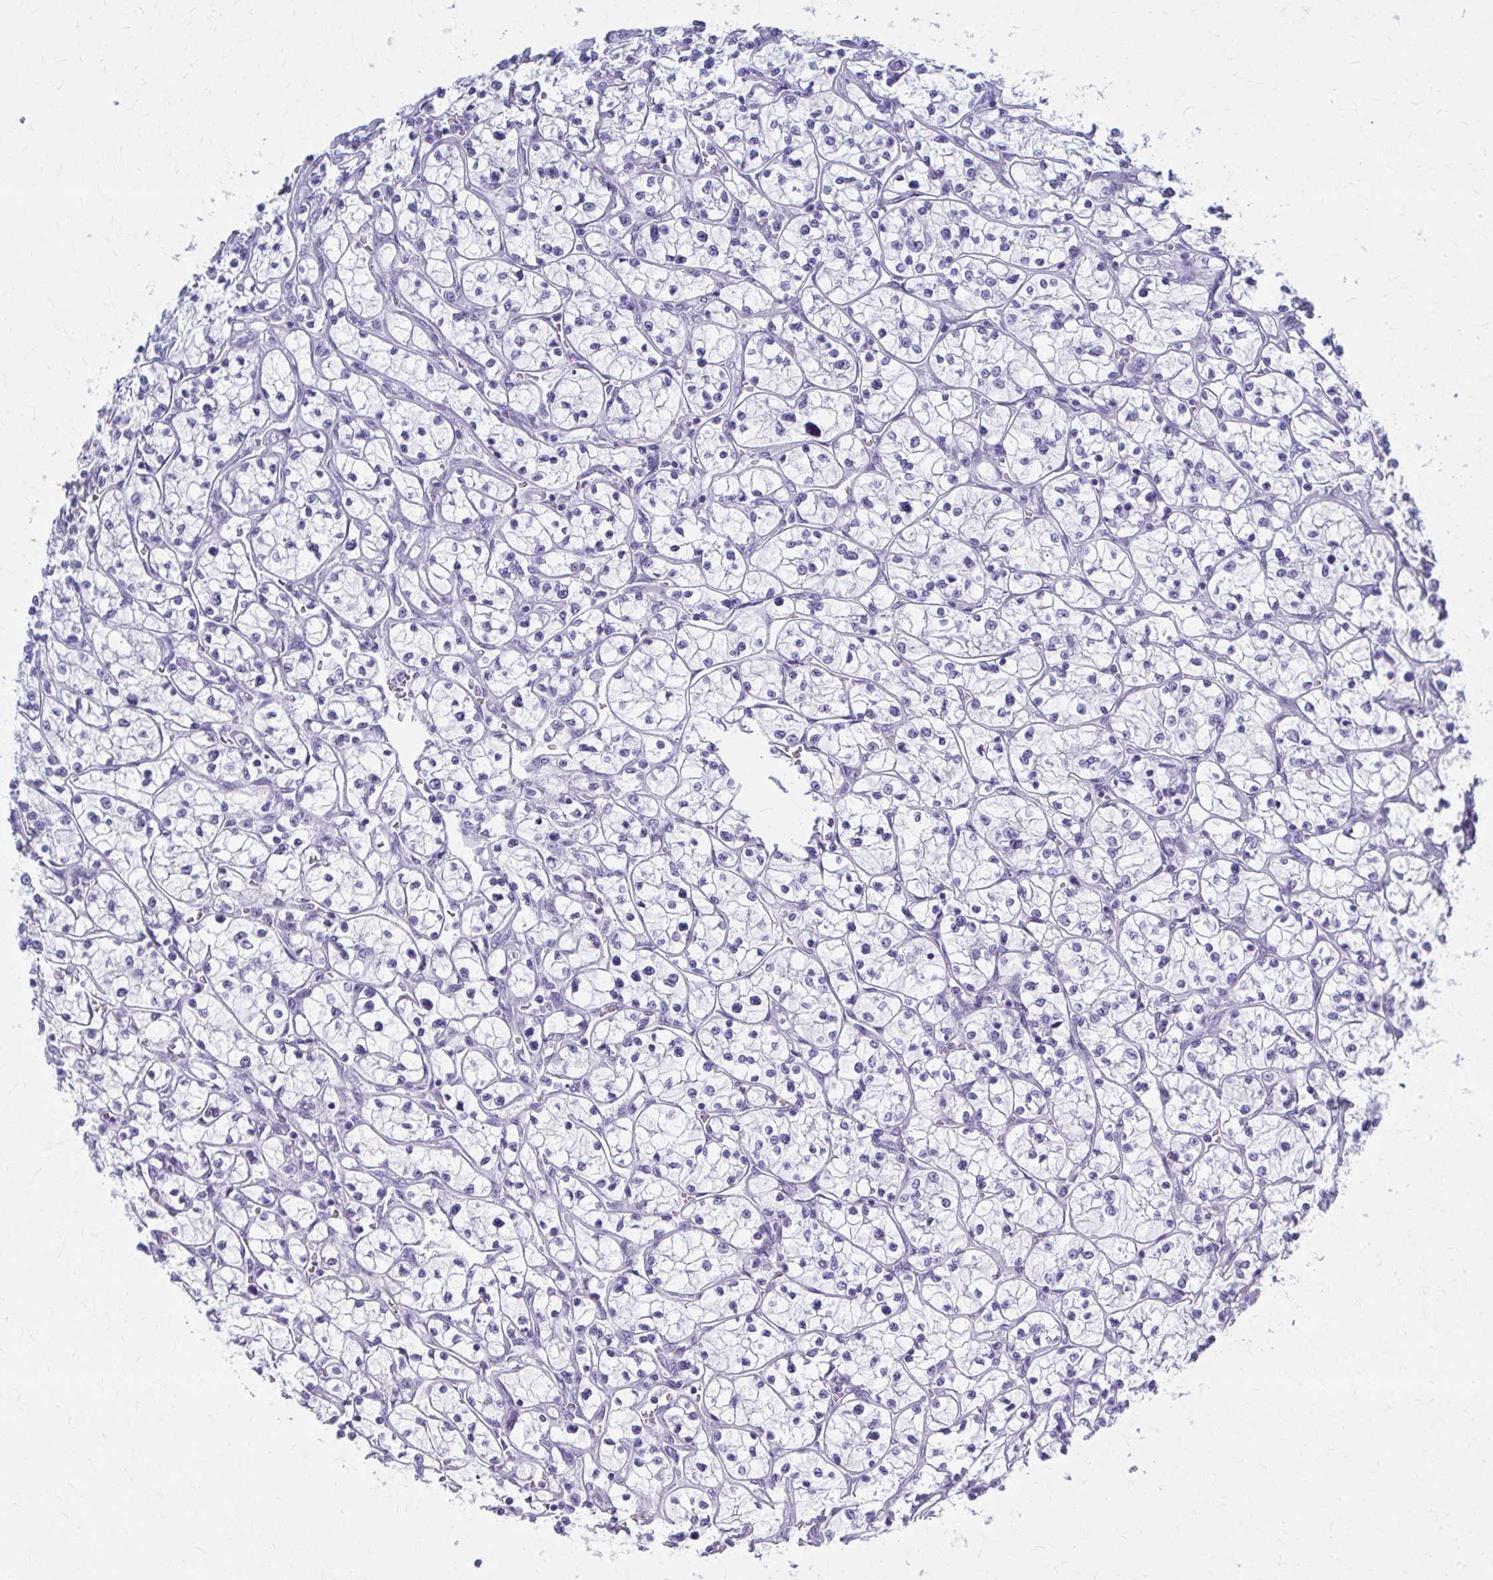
{"staining": {"intensity": "negative", "quantity": "none", "location": "none"}, "tissue": "renal cancer", "cell_type": "Tumor cells", "image_type": "cancer", "snomed": [{"axis": "morphology", "description": "Adenocarcinoma, NOS"}, {"axis": "topography", "description": "Kidney"}], "caption": "This is an IHC histopathology image of human adenocarcinoma (renal). There is no staining in tumor cells.", "gene": "CELF5", "patient": {"sex": "female", "age": 64}}